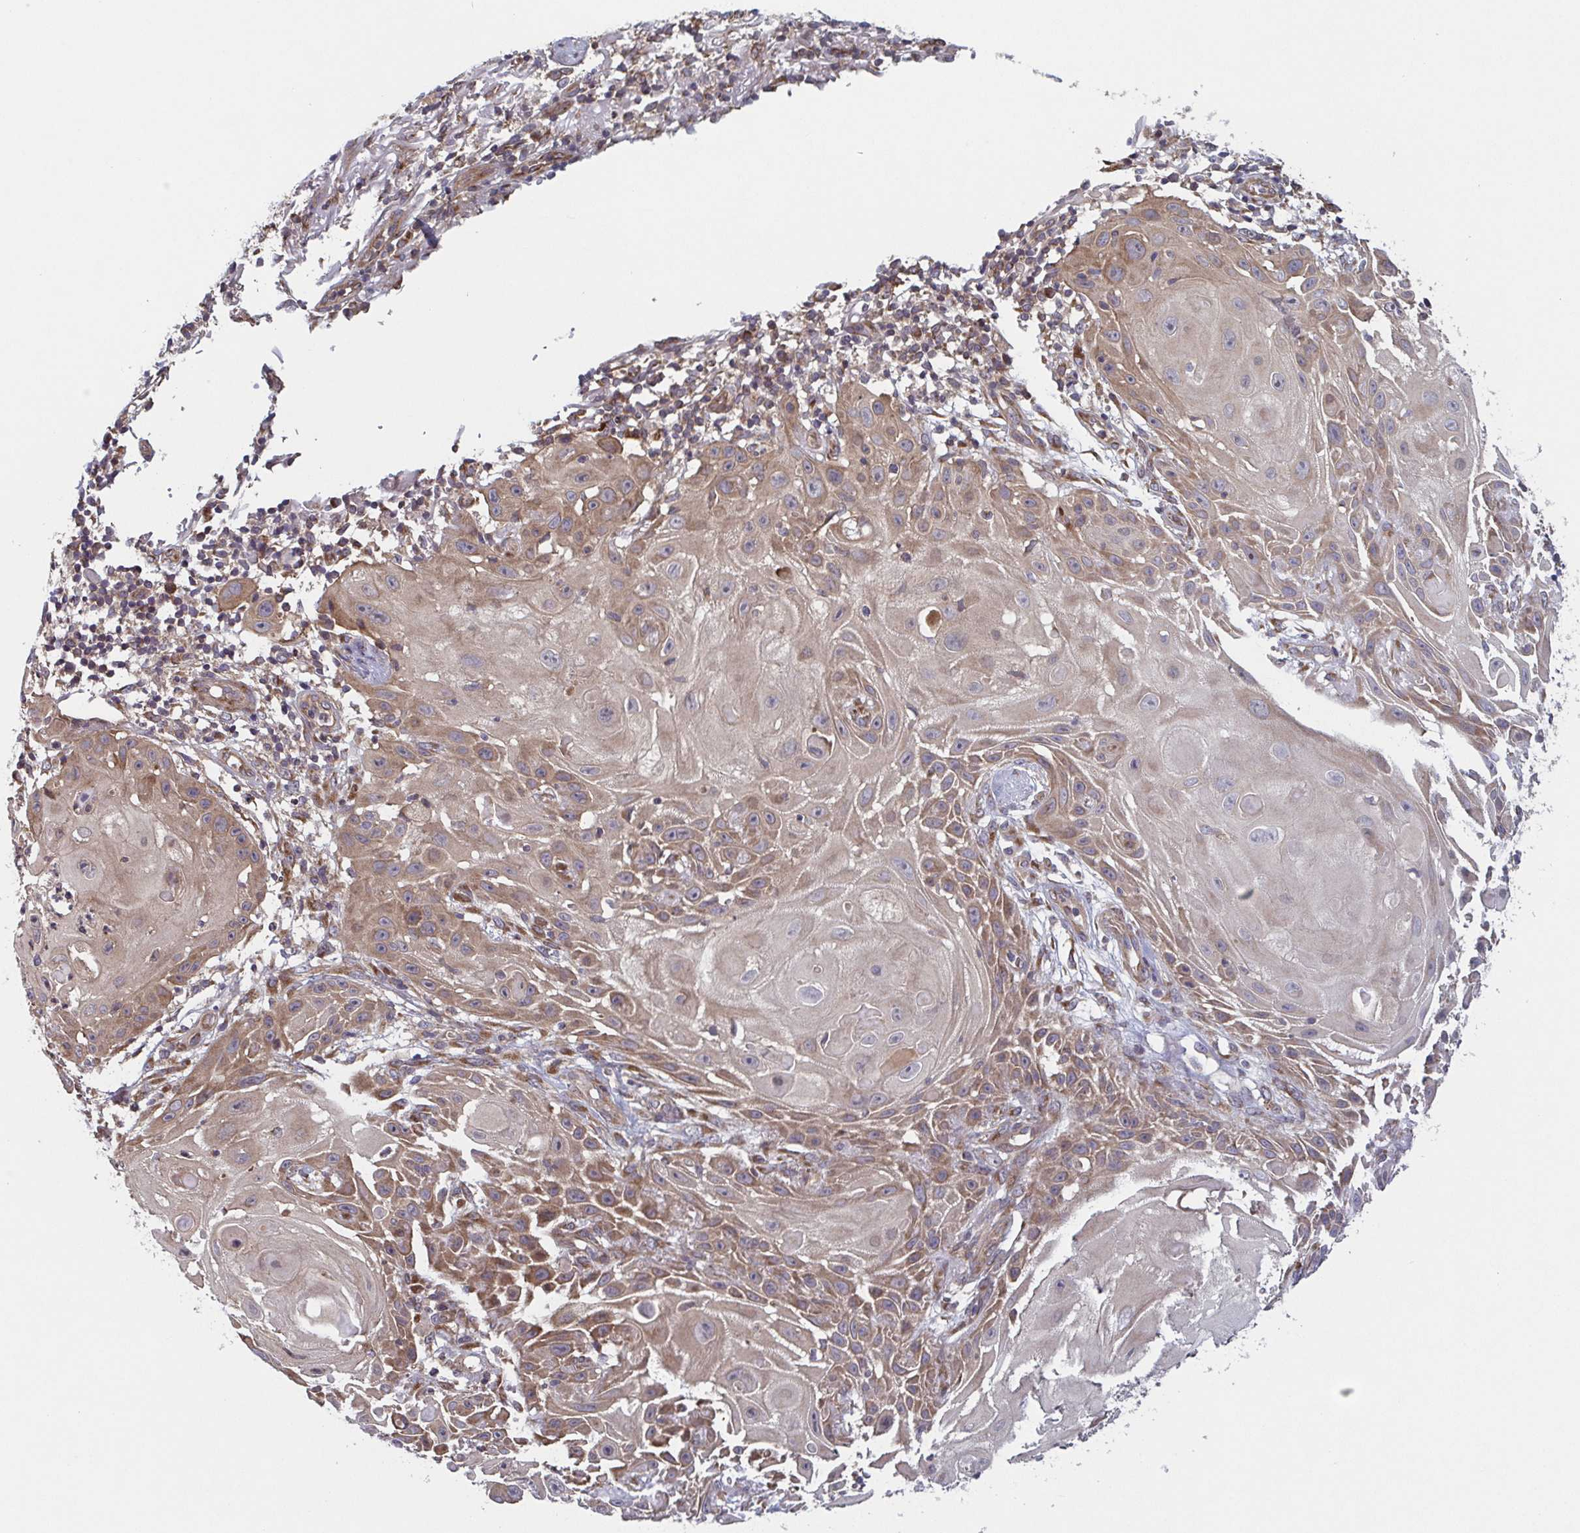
{"staining": {"intensity": "moderate", "quantity": "25%-75%", "location": "cytoplasmic/membranous"}, "tissue": "skin cancer", "cell_type": "Tumor cells", "image_type": "cancer", "snomed": [{"axis": "morphology", "description": "Squamous cell carcinoma, NOS"}, {"axis": "topography", "description": "Skin"}], "caption": "Squamous cell carcinoma (skin) stained with a protein marker shows moderate staining in tumor cells.", "gene": "COPB1", "patient": {"sex": "female", "age": 91}}